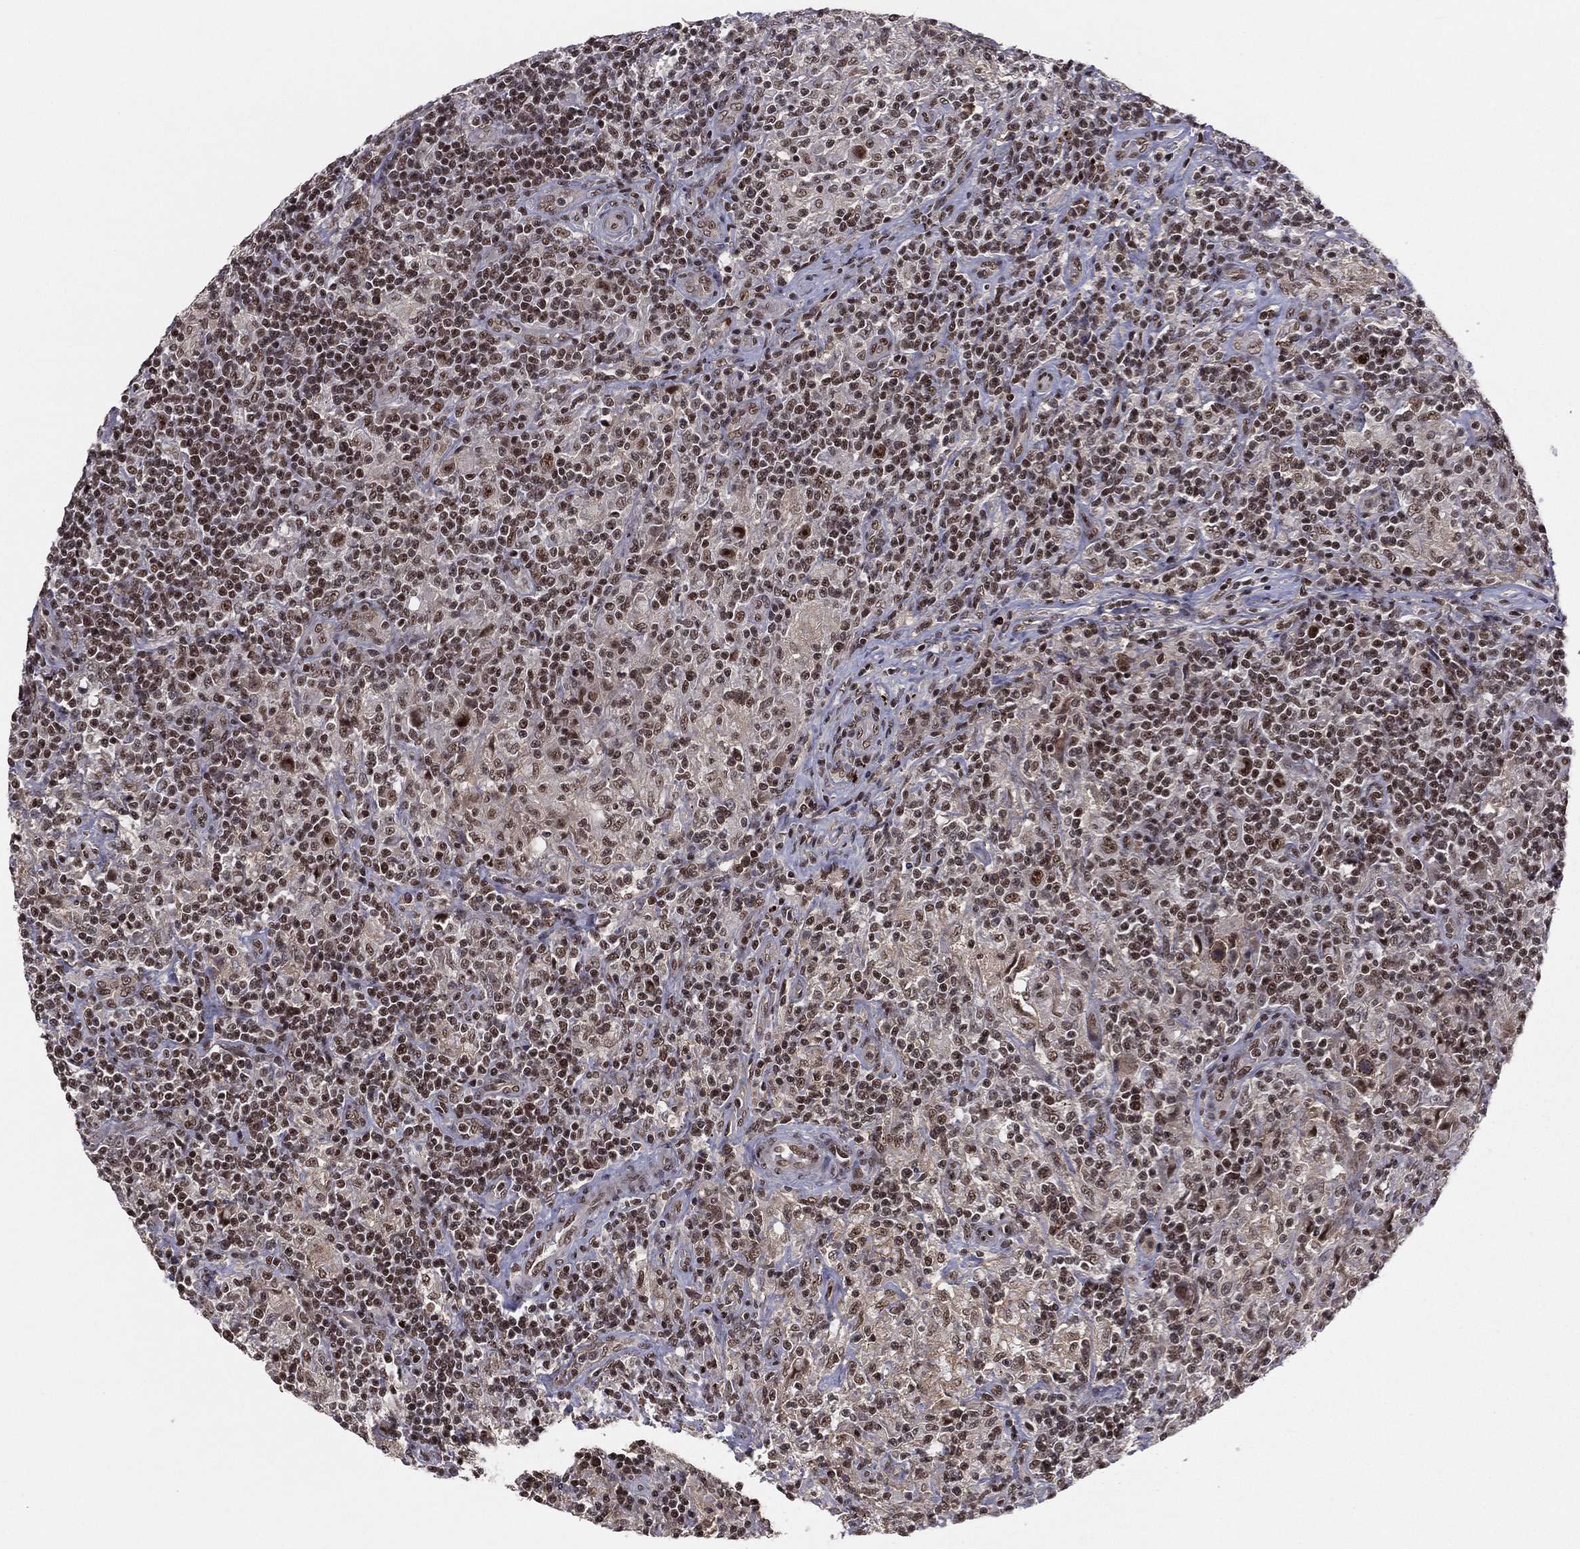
{"staining": {"intensity": "moderate", "quantity": "25%-75%", "location": "nuclear"}, "tissue": "lymphoma", "cell_type": "Tumor cells", "image_type": "cancer", "snomed": [{"axis": "morphology", "description": "Hodgkin's disease, NOS"}, {"axis": "topography", "description": "Lymph node"}], "caption": "Protein positivity by immunohistochemistry (IHC) displays moderate nuclear staining in about 25%-75% of tumor cells in Hodgkin's disease.", "gene": "GPALPP1", "patient": {"sex": "male", "age": 70}}